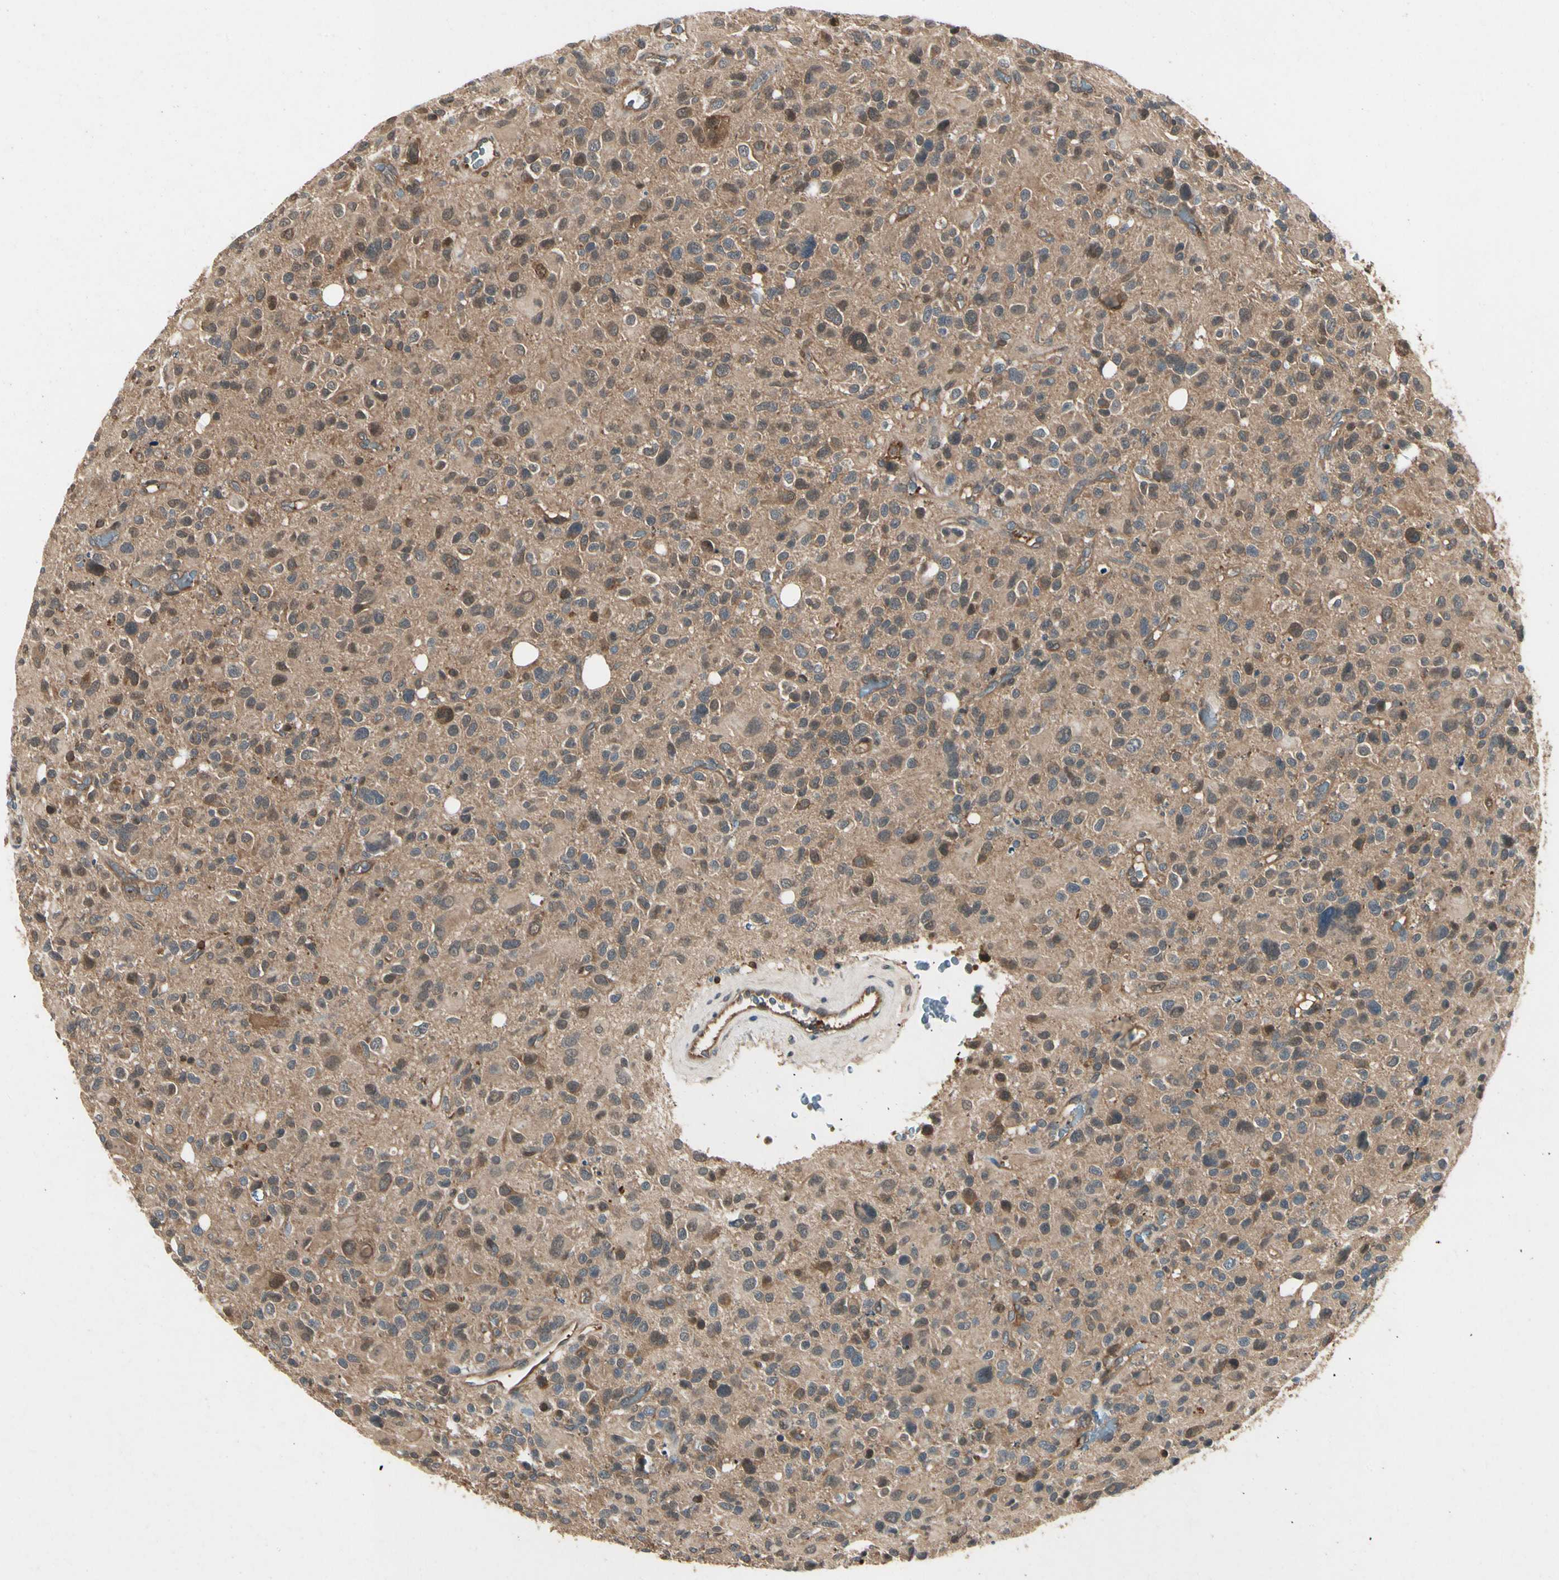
{"staining": {"intensity": "moderate", "quantity": "<25%", "location": "cytoplasmic/membranous"}, "tissue": "glioma", "cell_type": "Tumor cells", "image_type": "cancer", "snomed": [{"axis": "morphology", "description": "Glioma, malignant, High grade"}, {"axis": "topography", "description": "Brain"}], "caption": "This image shows glioma stained with immunohistochemistry to label a protein in brown. The cytoplasmic/membranous of tumor cells show moderate positivity for the protein. Nuclei are counter-stained blue.", "gene": "YWHAQ", "patient": {"sex": "male", "age": 48}}